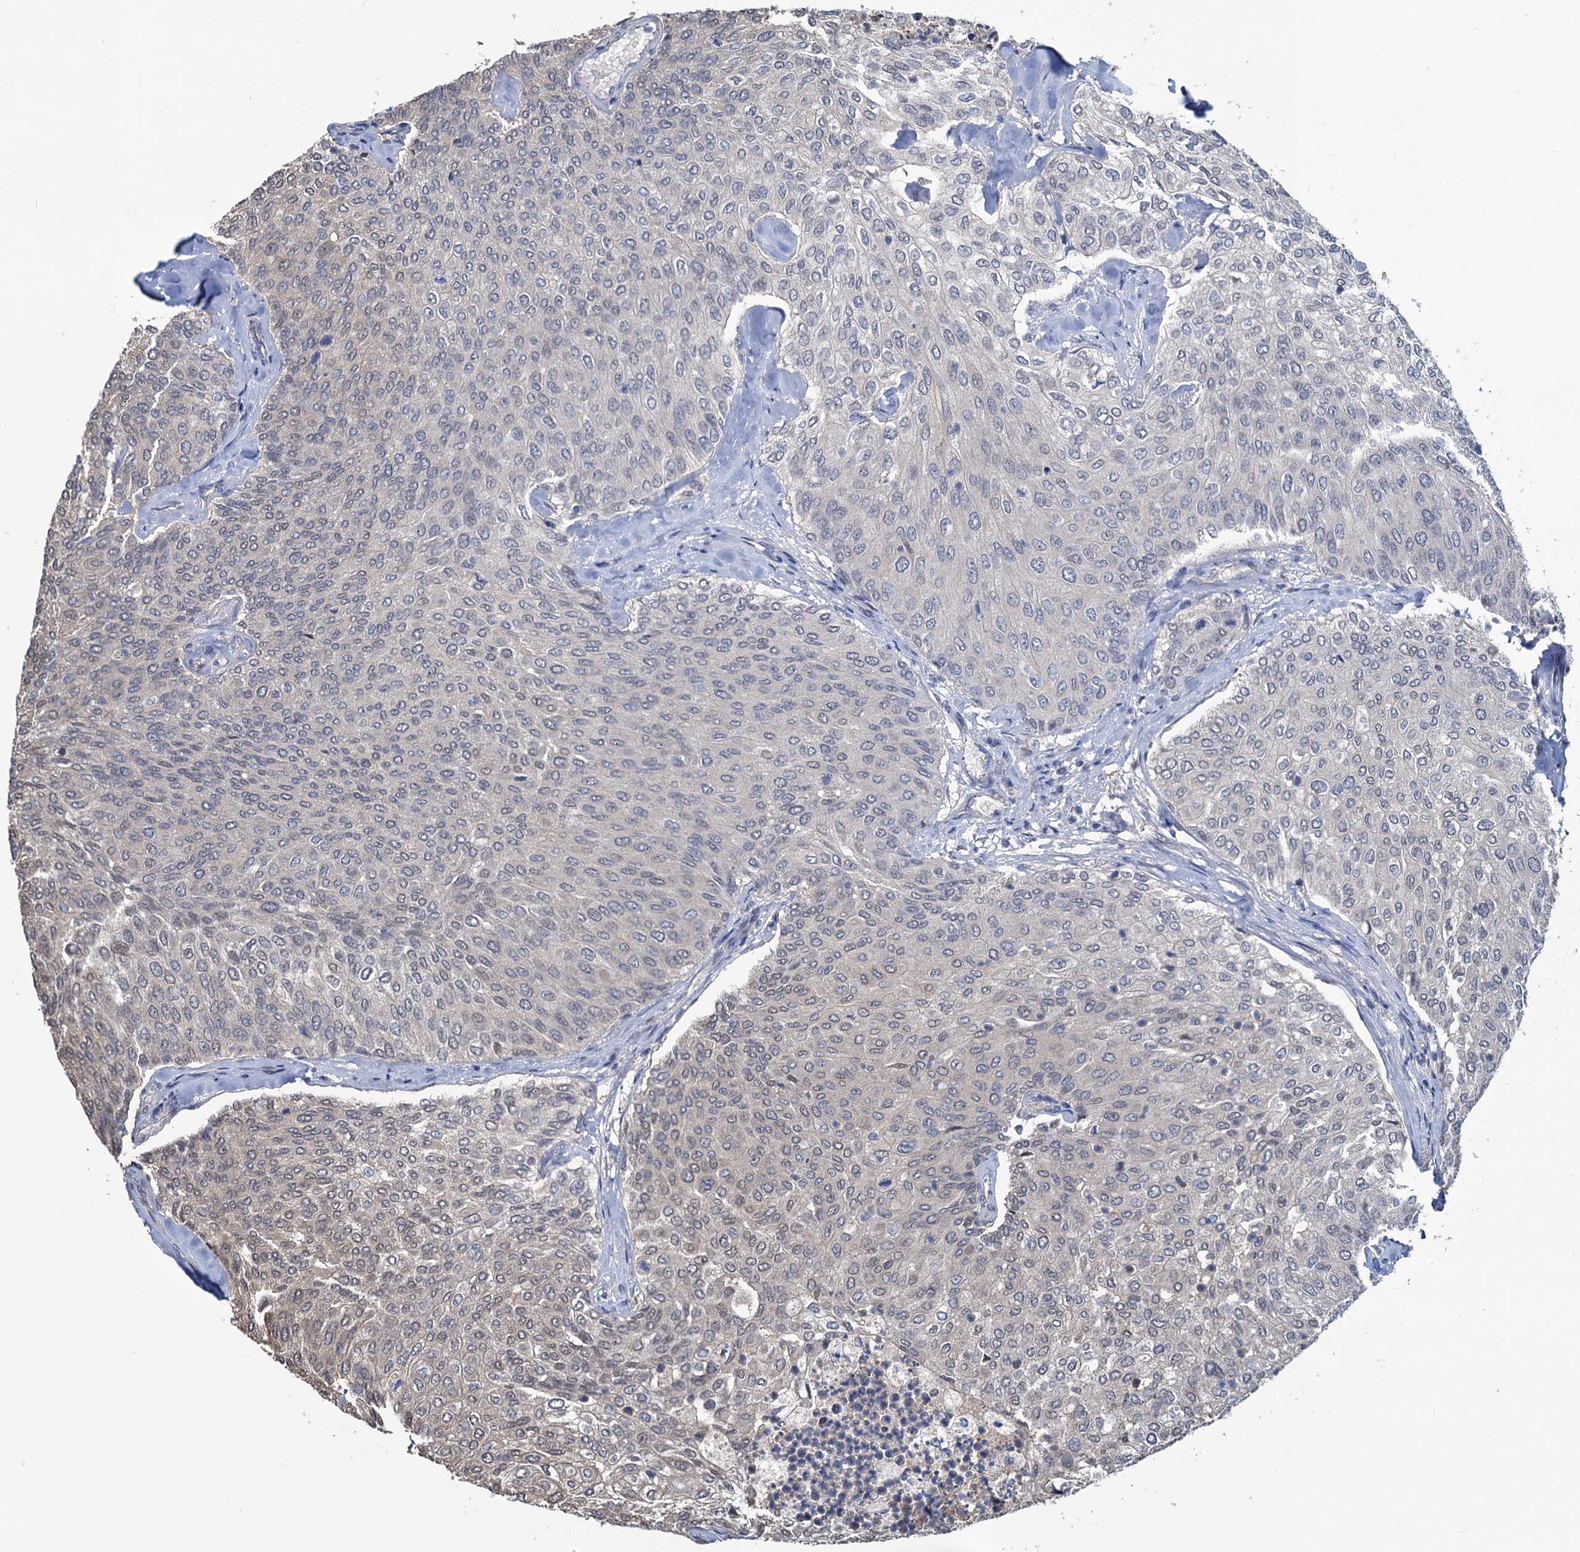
{"staining": {"intensity": "weak", "quantity": "25%-75%", "location": "nuclear"}, "tissue": "urothelial cancer", "cell_type": "Tumor cells", "image_type": "cancer", "snomed": [{"axis": "morphology", "description": "Urothelial carcinoma, Low grade"}, {"axis": "topography", "description": "Urinary bladder"}], "caption": "Urothelial carcinoma (low-grade) stained for a protein (brown) displays weak nuclear positive expression in about 25%-75% of tumor cells.", "gene": "RTKN2", "patient": {"sex": "female", "age": 79}}